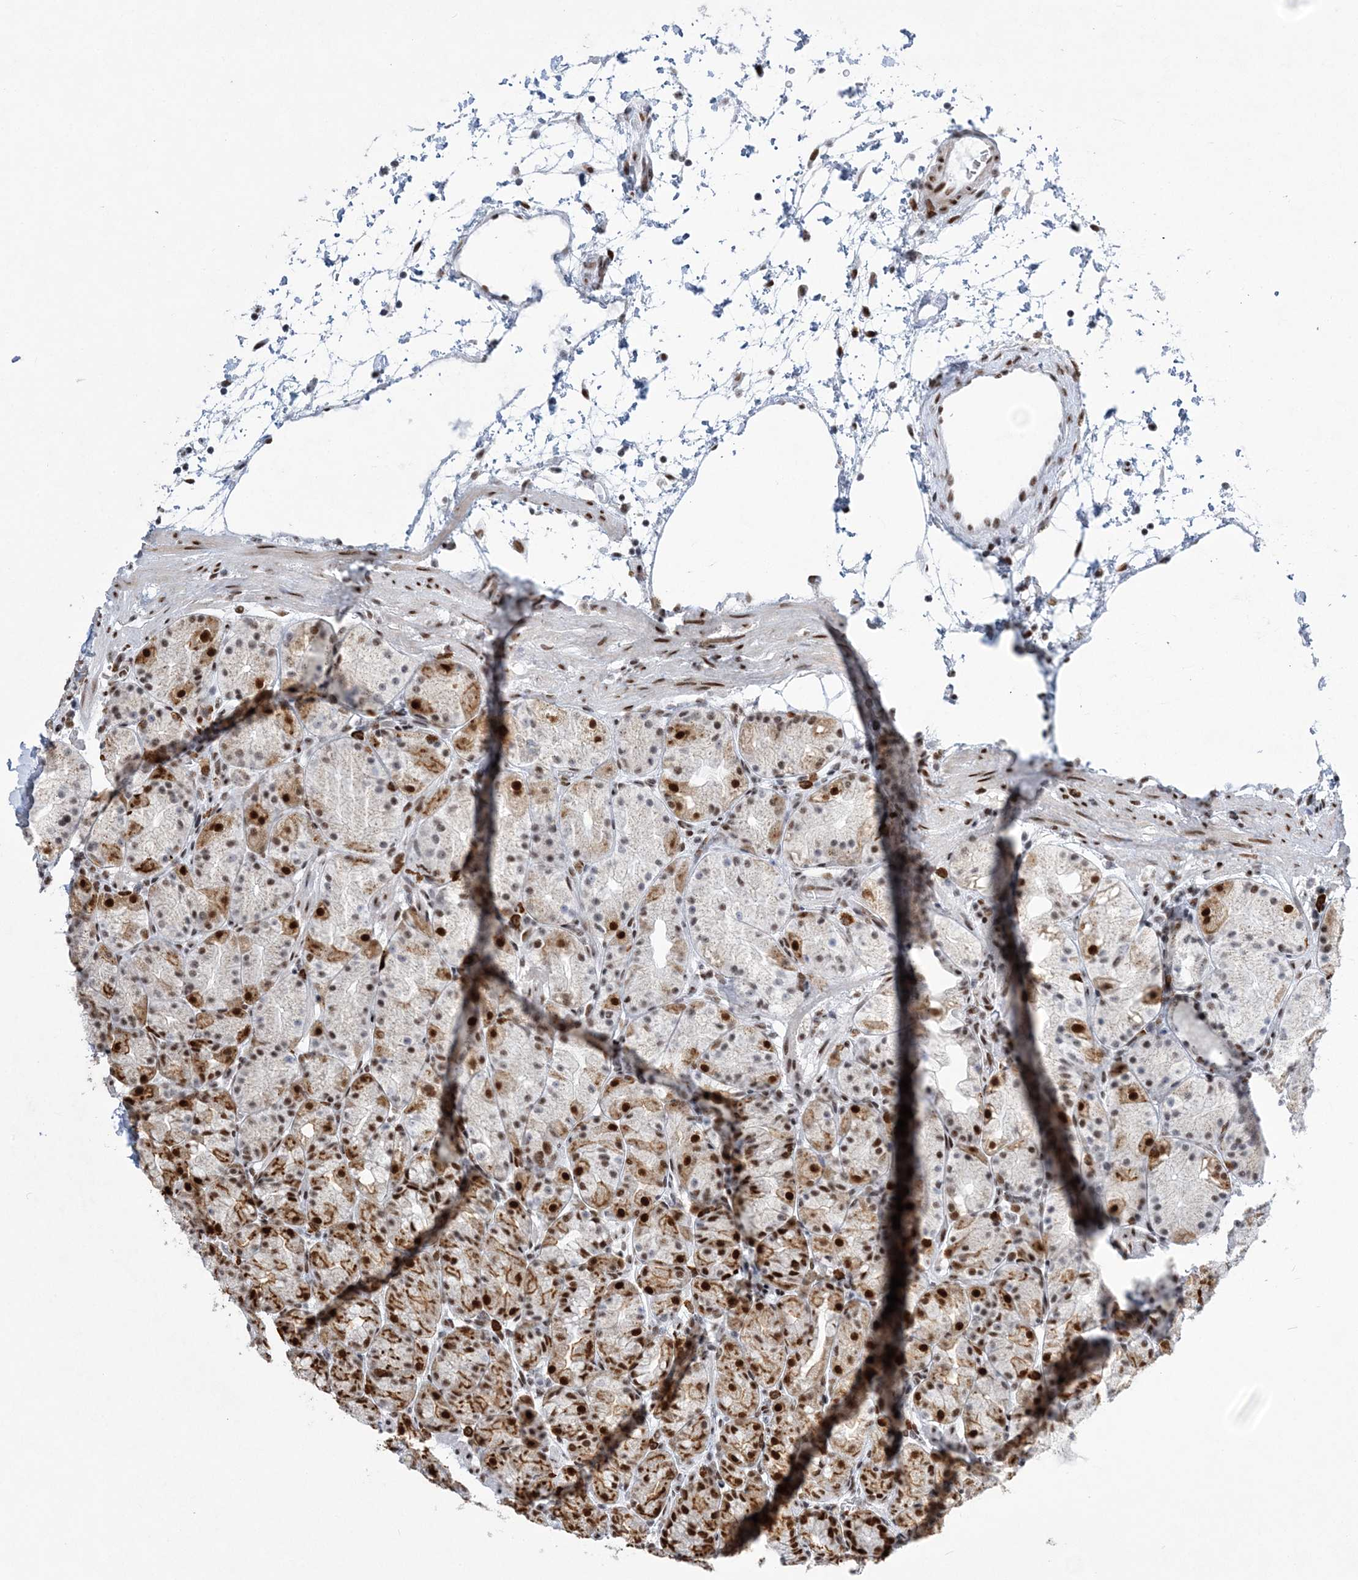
{"staining": {"intensity": "strong", "quantity": "25%-75%", "location": "nuclear"}, "tissue": "stomach", "cell_type": "Glandular cells", "image_type": "normal", "snomed": [{"axis": "morphology", "description": "Normal tissue, NOS"}, {"axis": "topography", "description": "Stomach, upper"}], "caption": "About 25%-75% of glandular cells in unremarkable human stomach display strong nuclear protein positivity as visualized by brown immunohistochemical staining.", "gene": "ZBTB7A", "patient": {"sex": "male", "age": 48}}